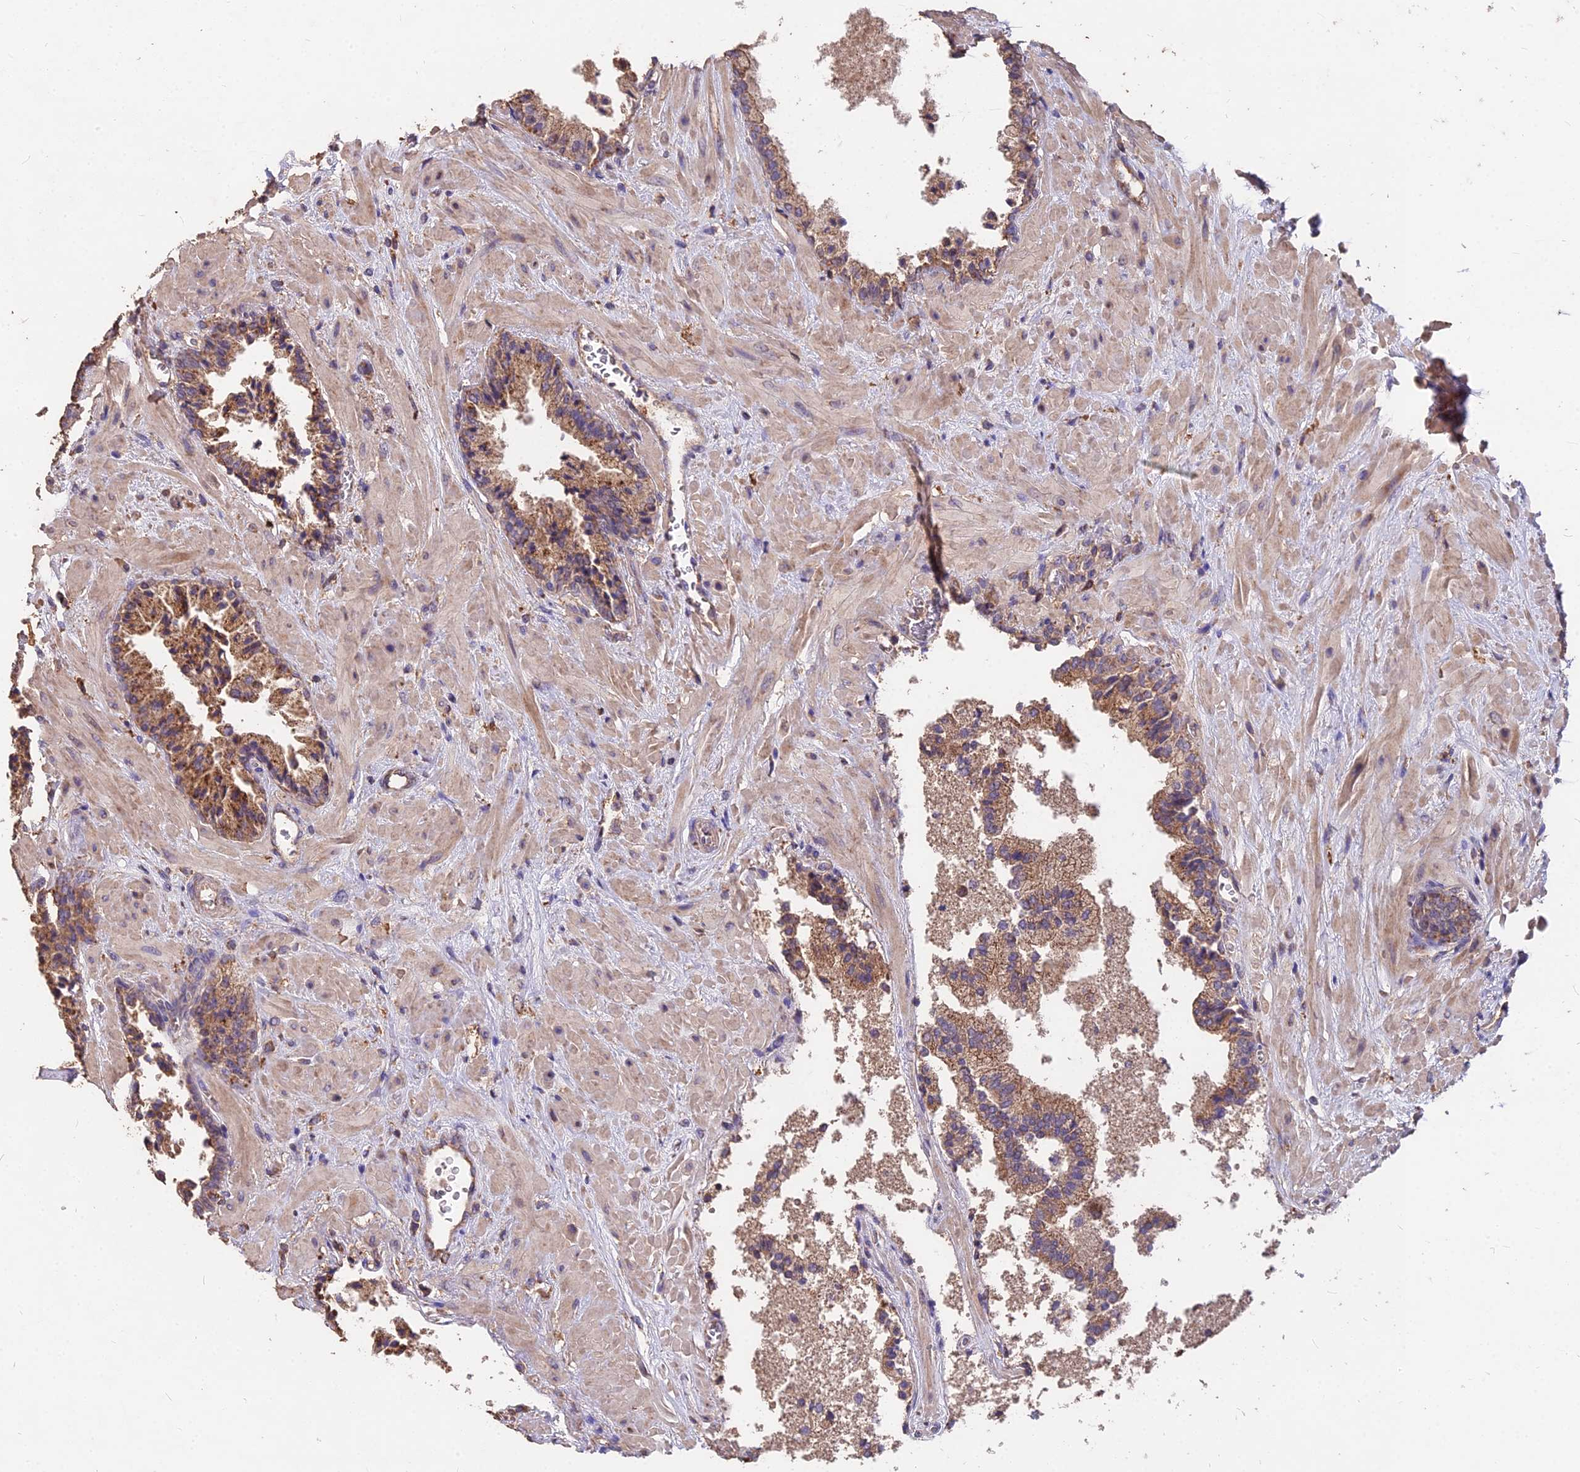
{"staining": {"intensity": "moderate", "quantity": ">75%", "location": "cytoplasmic/membranous"}, "tissue": "prostate cancer", "cell_type": "Tumor cells", "image_type": "cancer", "snomed": [{"axis": "morphology", "description": "Adenocarcinoma, High grade"}, {"axis": "topography", "description": "Prostate"}], "caption": "Immunohistochemical staining of high-grade adenocarcinoma (prostate) demonstrates medium levels of moderate cytoplasmic/membranous positivity in approximately >75% of tumor cells.", "gene": "CEMIP2", "patient": {"sex": "male", "age": 71}}